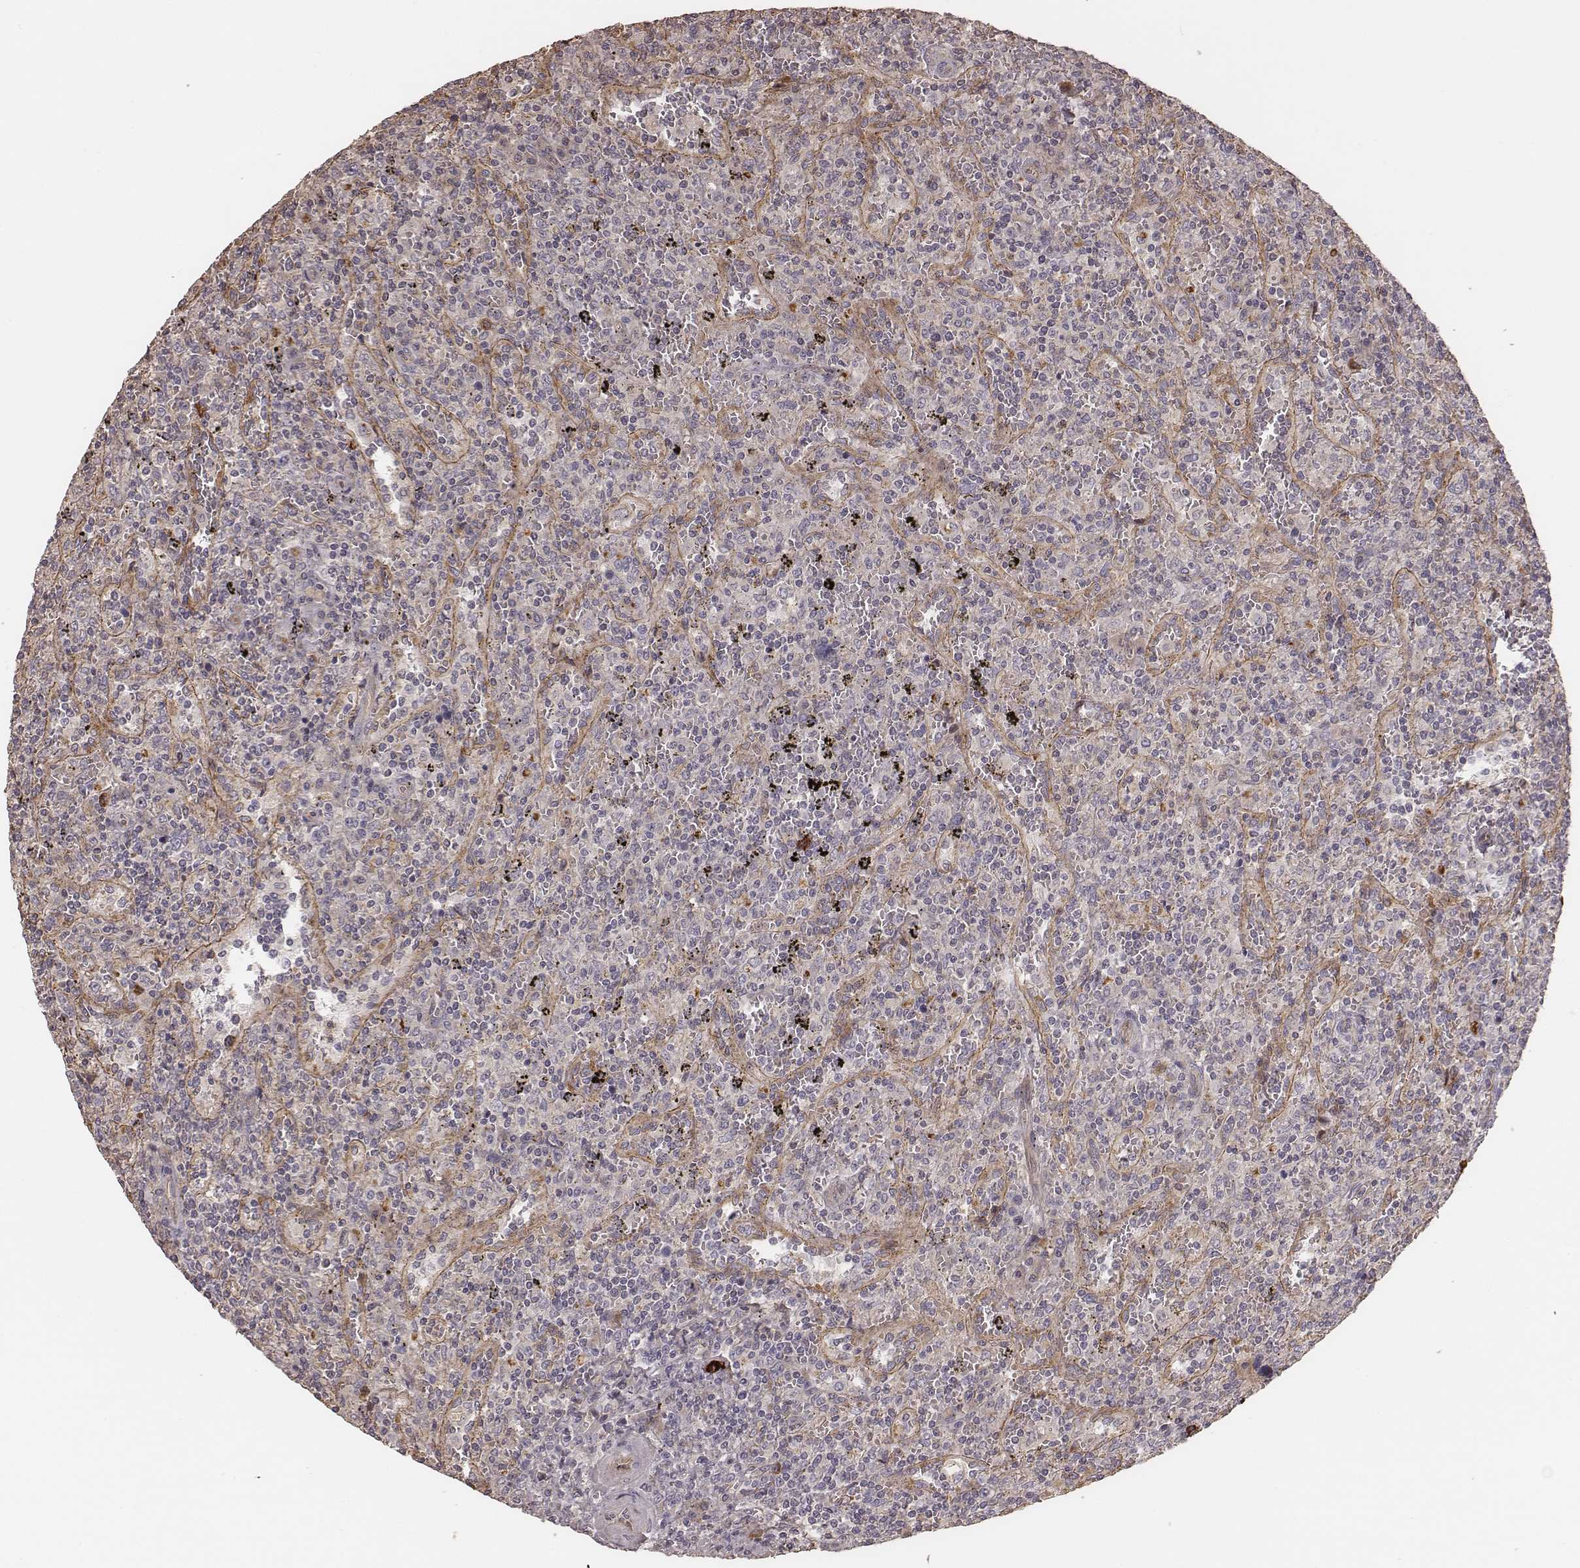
{"staining": {"intensity": "negative", "quantity": "none", "location": "none"}, "tissue": "lymphoma", "cell_type": "Tumor cells", "image_type": "cancer", "snomed": [{"axis": "morphology", "description": "Malignant lymphoma, non-Hodgkin's type, Low grade"}, {"axis": "topography", "description": "Spleen"}], "caption": "Photomicrograph shows no protein positivity in tumor cells of lymphoma tissue. (Immunohistochemistry, brightfield microscopy, high magnification).", "gene": "OTOGL", "patient": {"sex": "male", "age": 62}}